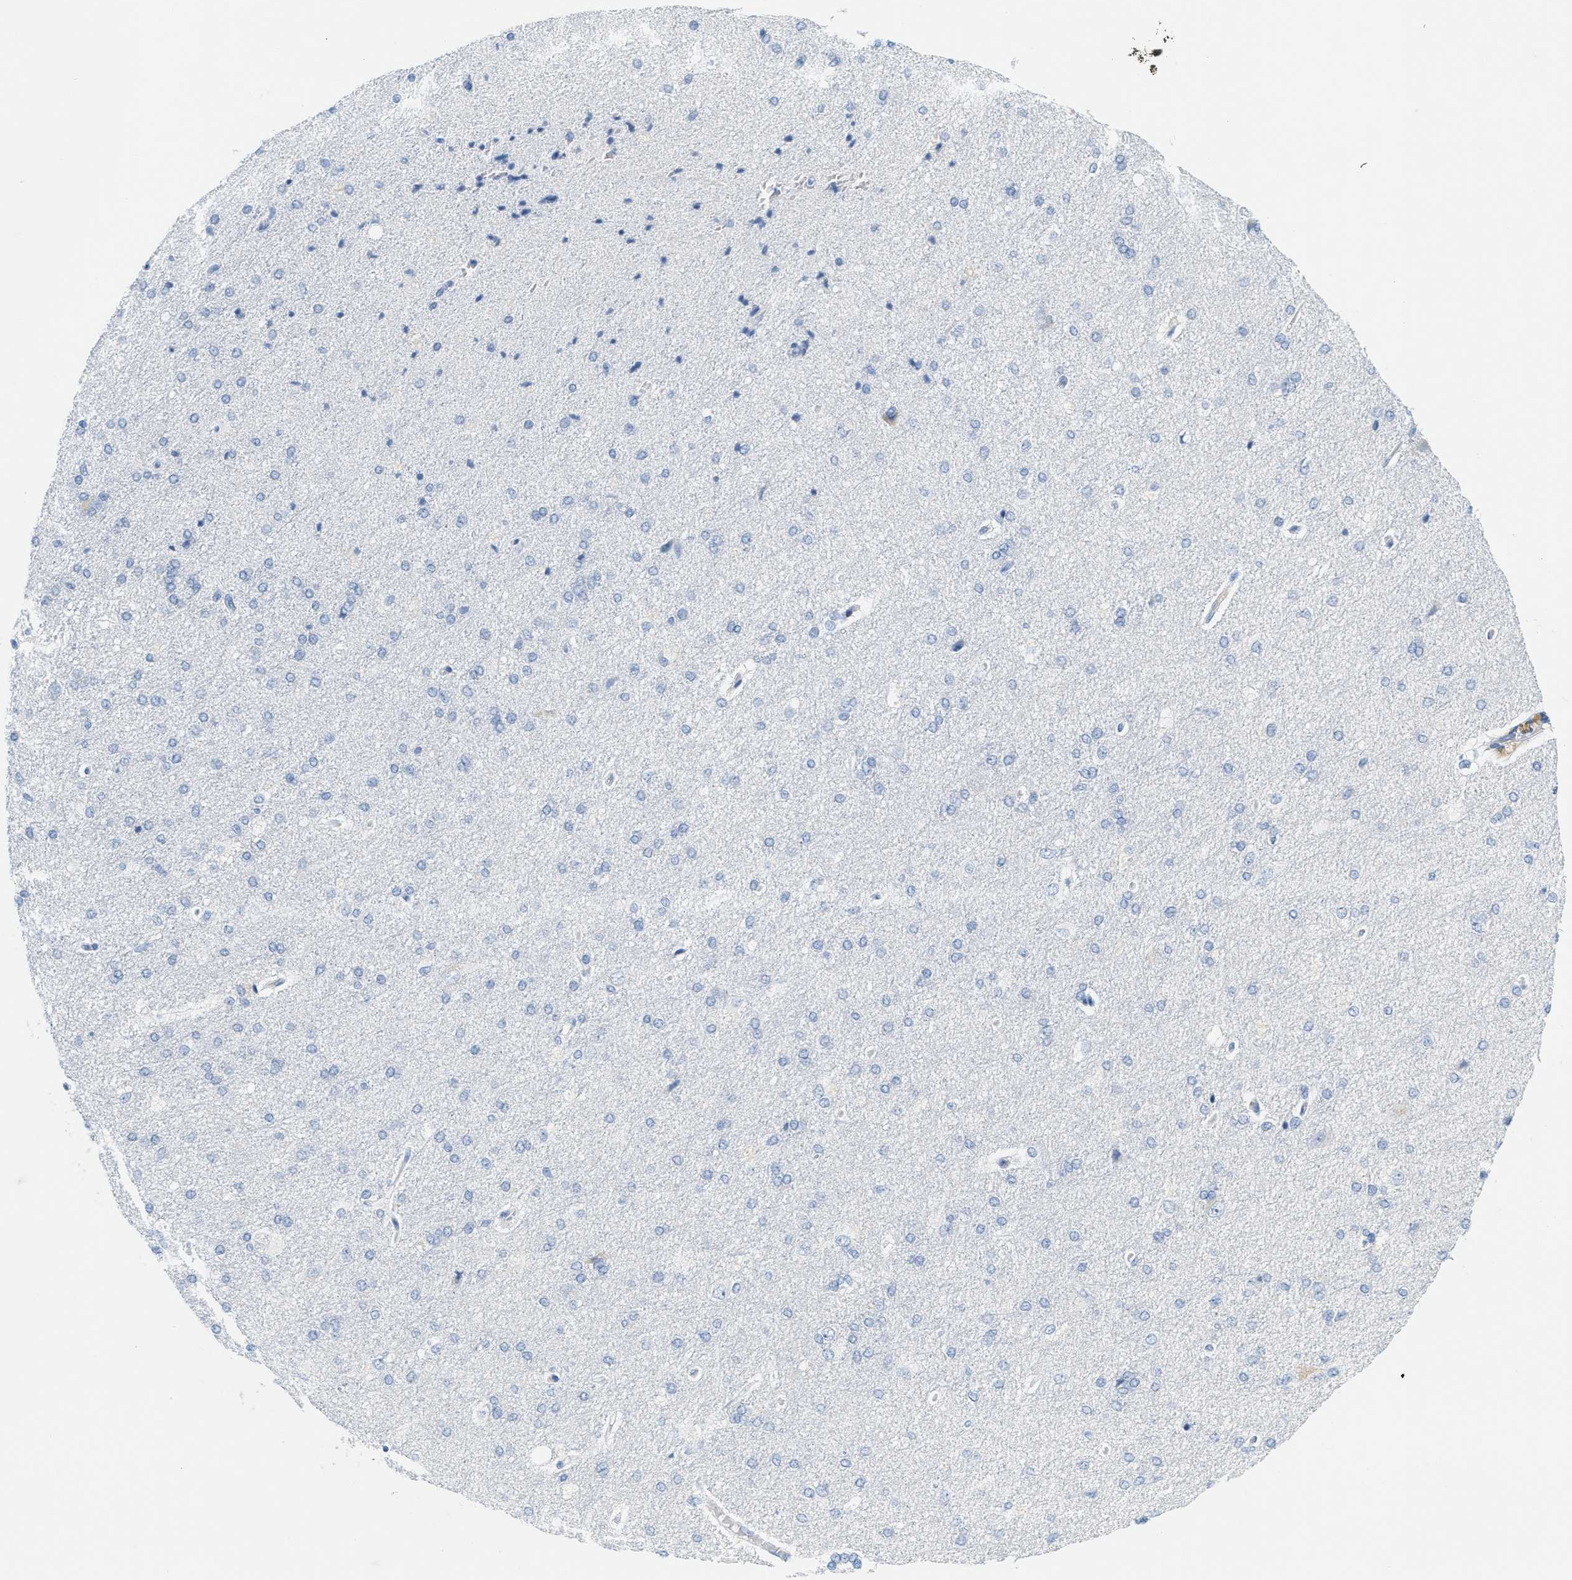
{"staining": {"intensity": "negative", "quantity": "none", "location": "none"}, "tissue": "cerebral cortex", "cell_type": "Endothelial cells", "image_type": "normal", "snomed": [{"axis": "morphology", "description": "Normal tissue, NOS"}, {"axis": "topography", "description": "Cerebral cortex"}], "caption": "DAB (3,3'-diaminobenzidine) immunohistochemical staining of normal human cerebral cortex demonstrates no significant staining in endothelial cells. (DAB (3,3'-diaminobenzidine) immunohistochemistry (IHC) visualized using brightfield microscopy, high magnification).", "gene": "LCN2", "patient": {"sex": "male", "age": 62}}